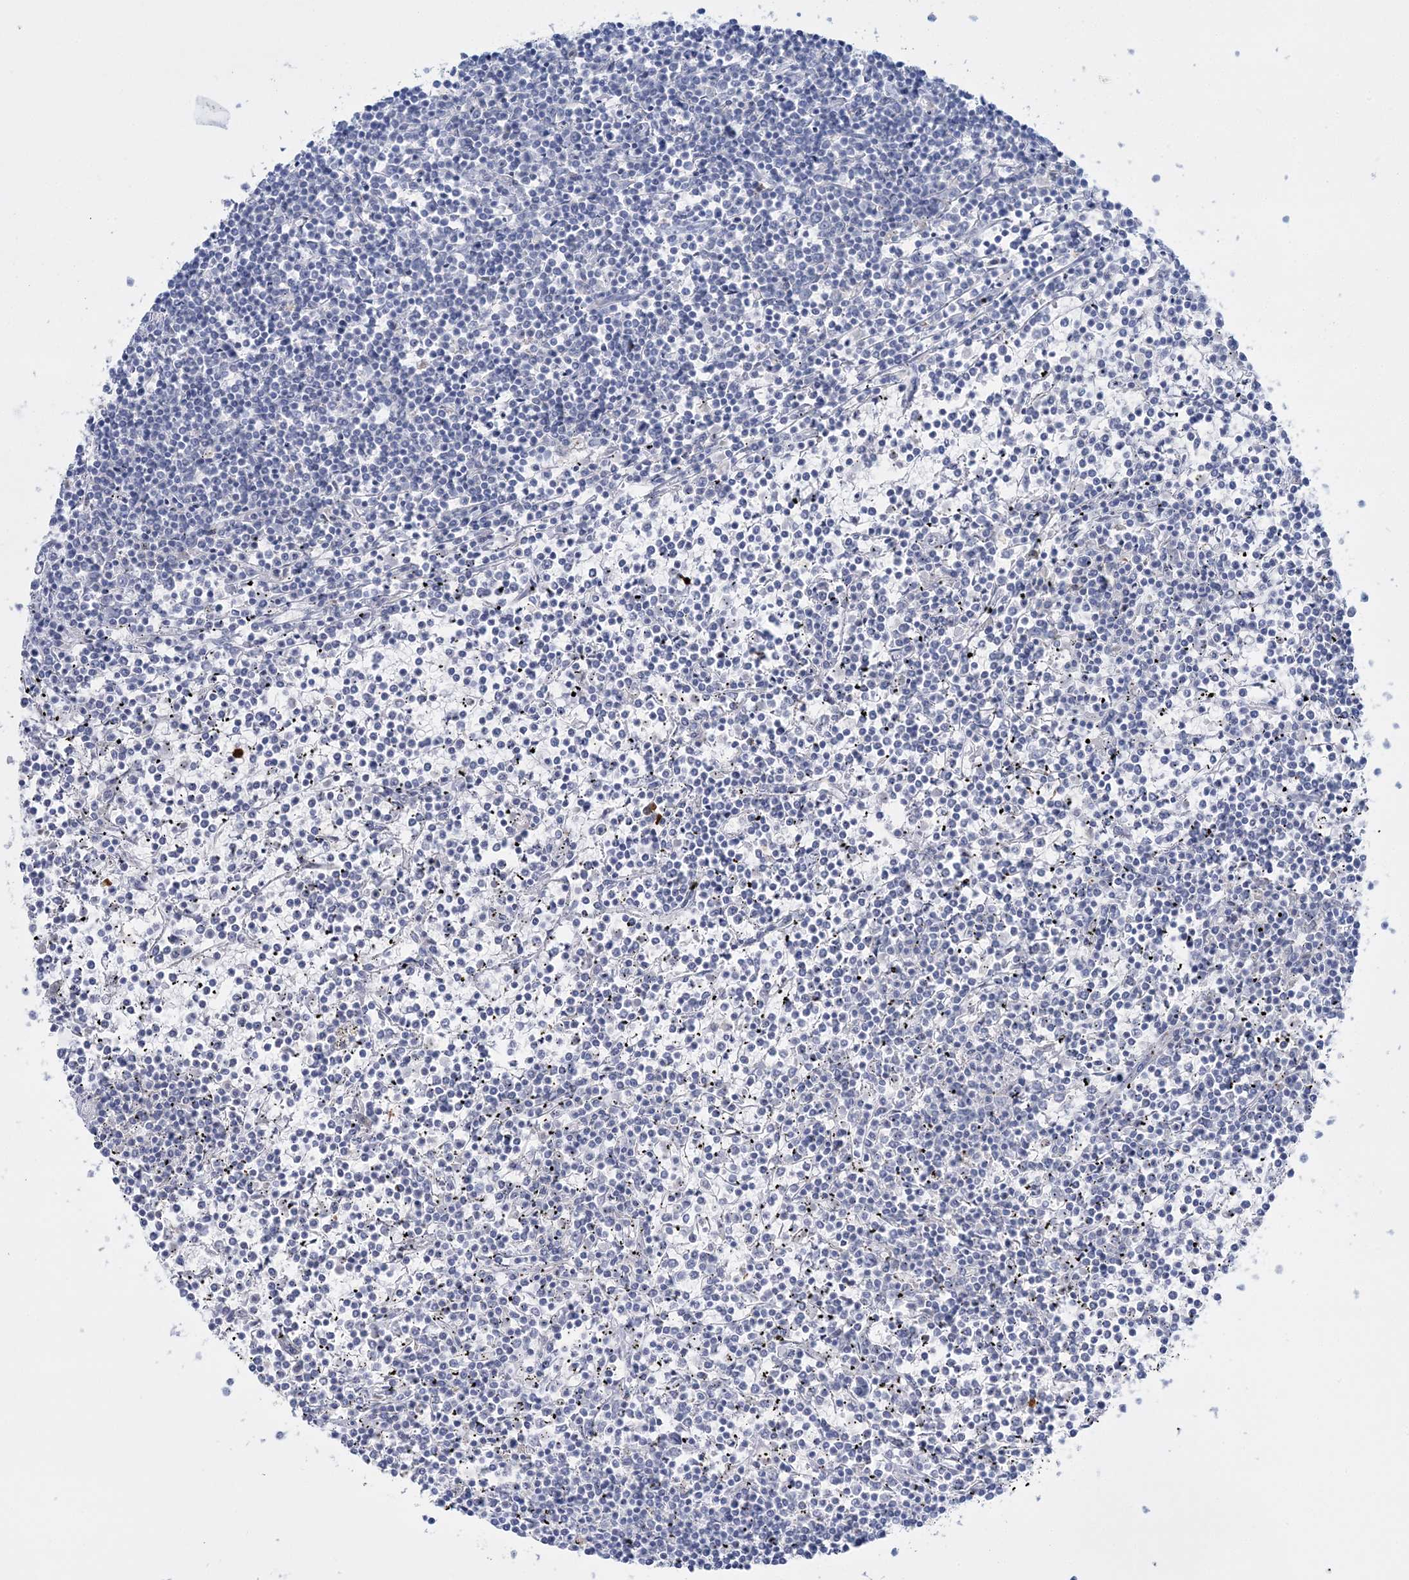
{"staining": {"intensity": "negative", "quantity": "none", "location": "none"}, "tissue": "lymphoma", "cell_type": "Tumor cells", "image_type": "cancer", "snomed": [{"axis": "morphology", "description": "Malignant lymphoma, non-Hodgkin's type, Low grade"}, {"axis": "topography", "description": "Spleen"}], "caption": "Immunohistochemical staining of lymphoma displays no significant positivity in tumor cells.", "gene": "WDSUB1", "patient": {"sex": "female", "age": 19}}